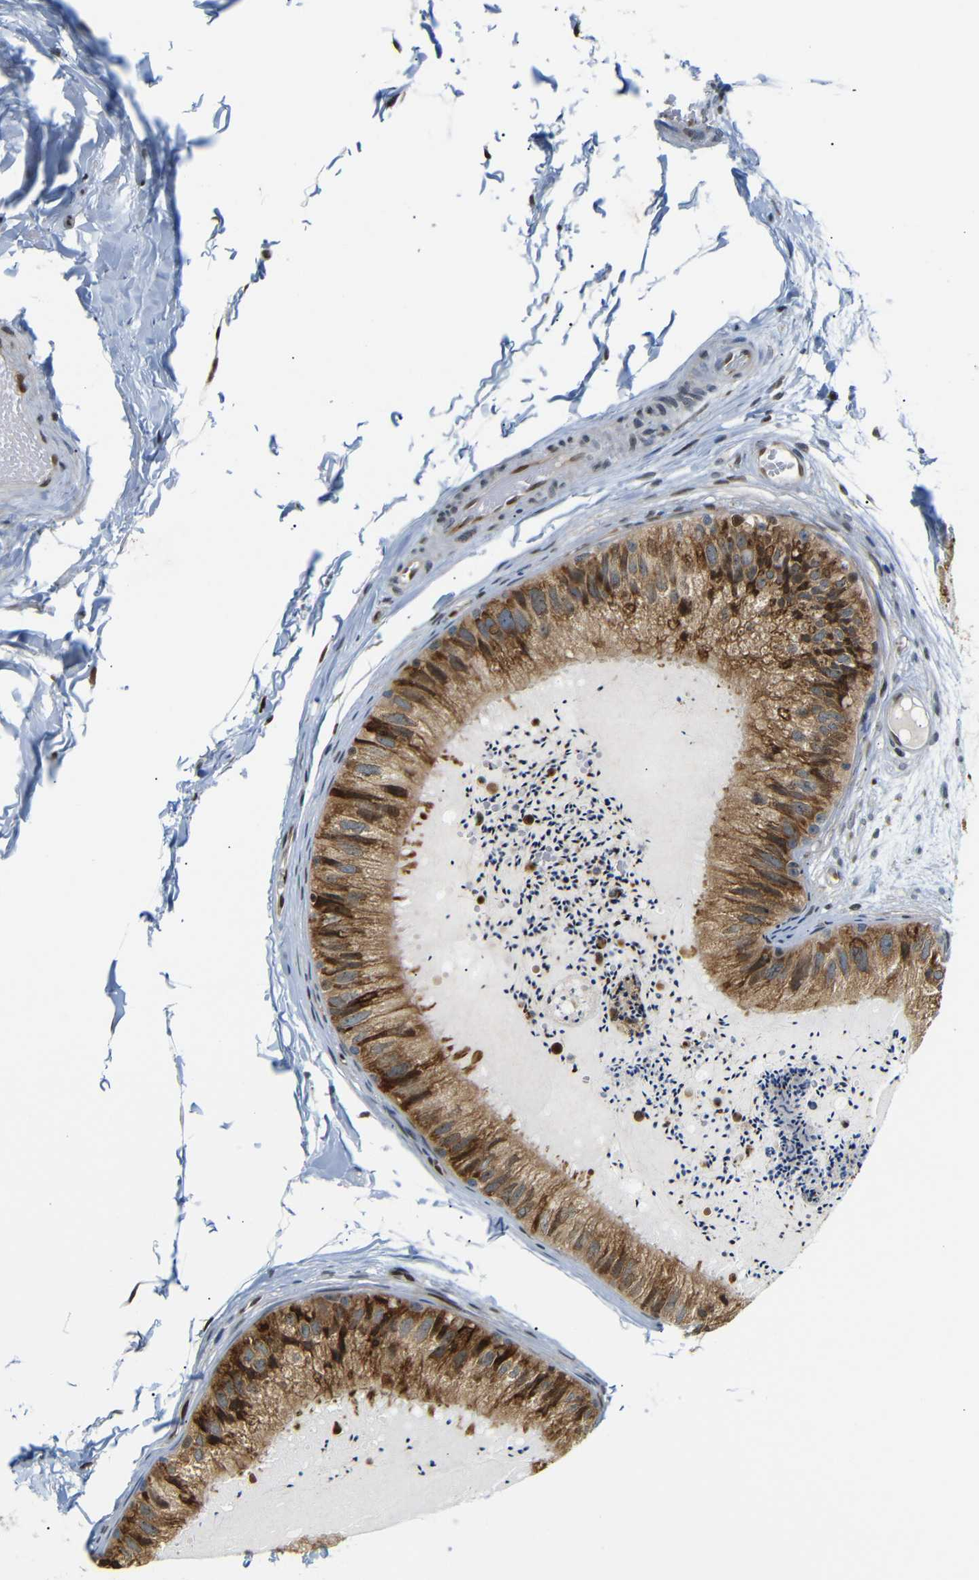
{"staining": {"intensity": "strong", "quantity": ">75%", "location": "cytoplasmic/membranous"}, "tissue": "epididymis", "cell_type": "Glandular cells", "image_type": "normal", "snomed": [{"axis": "morphology", "description": "Normal tissue, NOS"}, {"axis": "topography", "description": "Epididymis"}], "caption": "Immunohistochemical staining of benign epididymis demonstrates high levels of strong cytoplasmic/membranous staining in about >75% of glandular cells.", "gene": "SPCS2", "patient": {"sex": "male", "age": 31}}